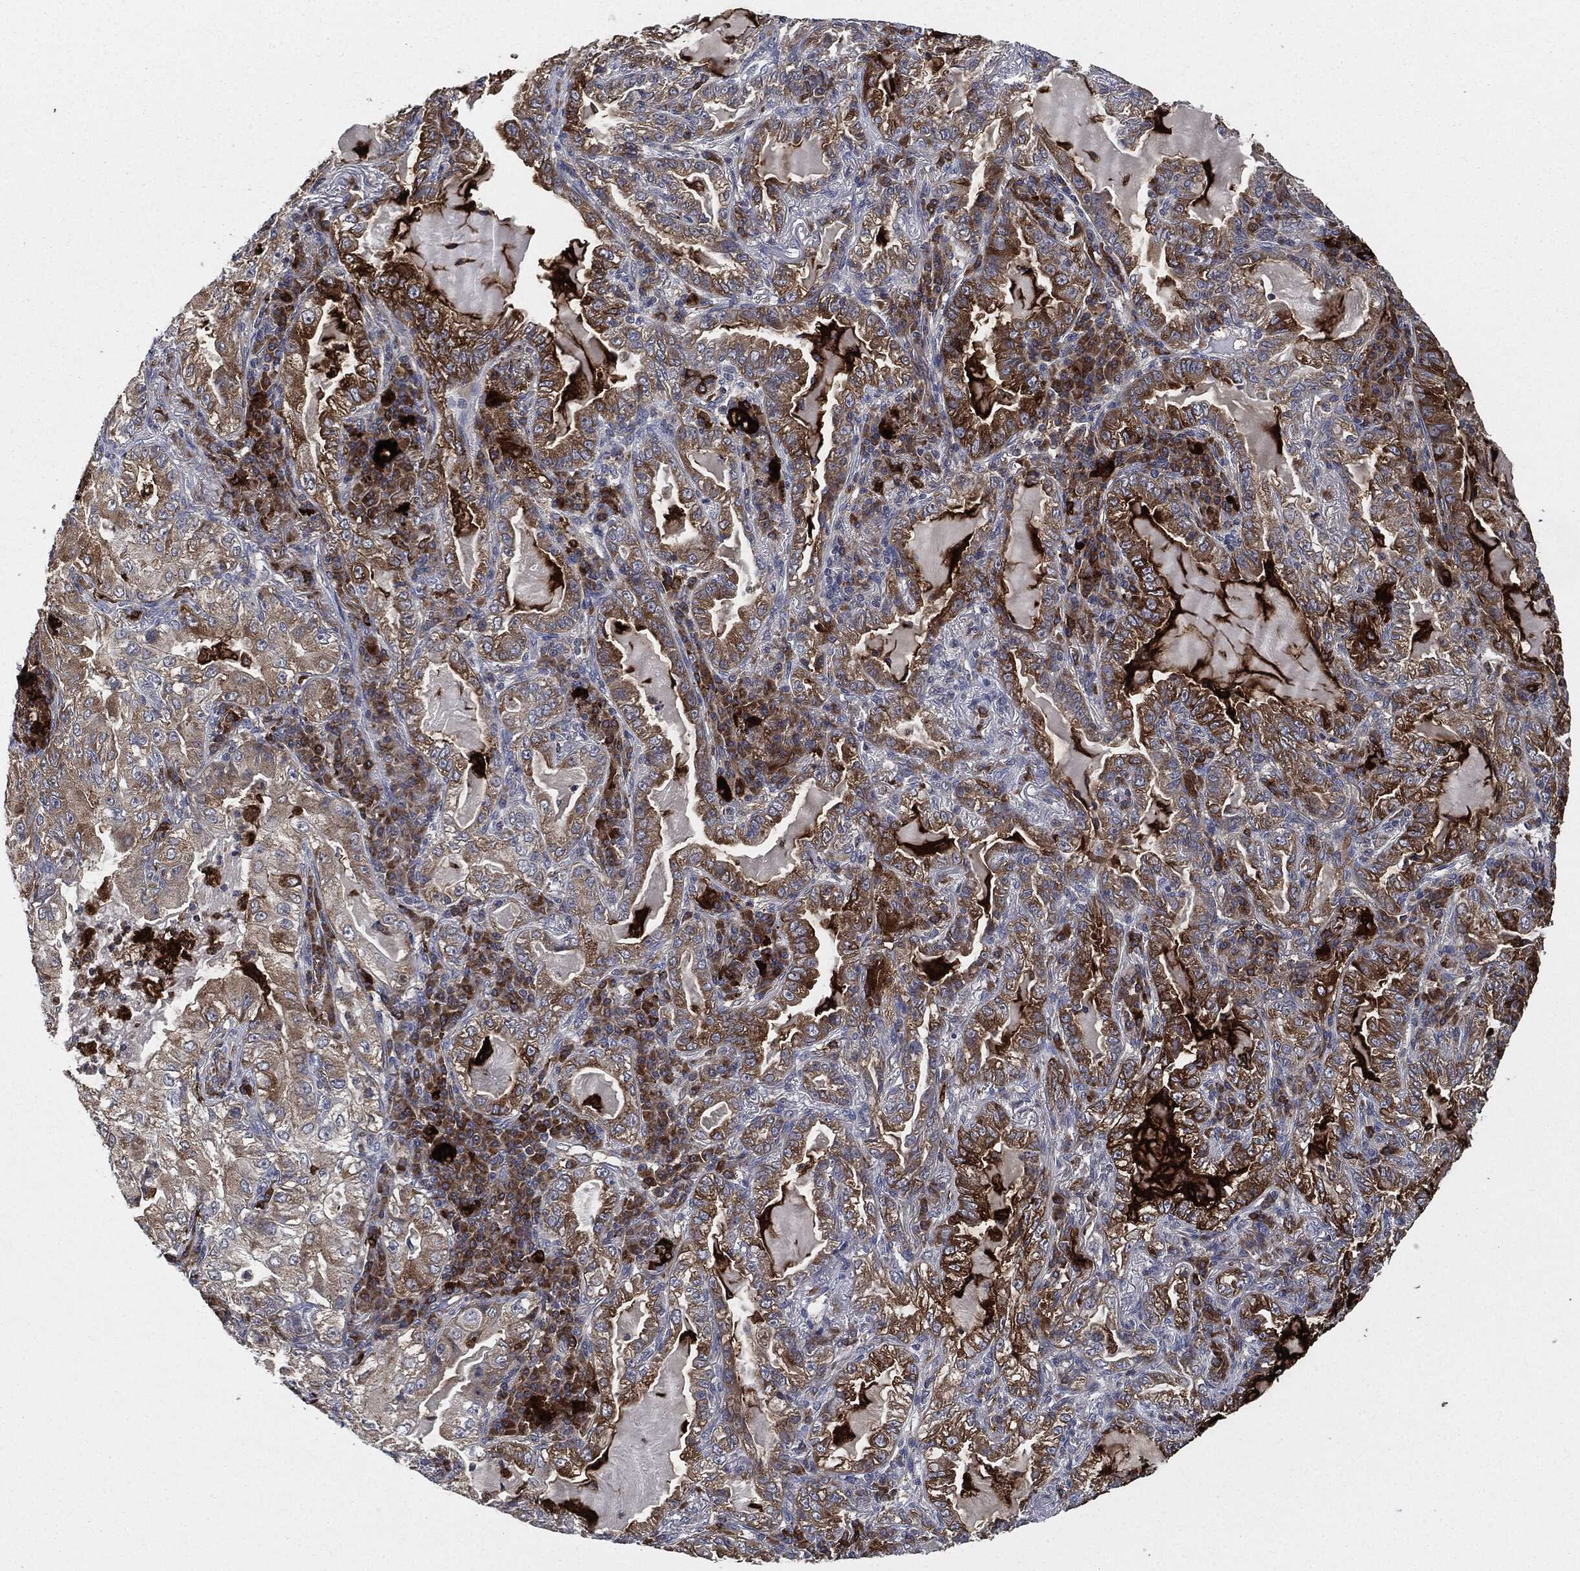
{"staining": {"intensity": "moderate", "quantity": "25%-75%", "location": "cytoplasmic/membranous"}, "tissue": "lung cancer", "cell_type": "Tumor cells", "image_type": "cancer", "snomed": [{"axis": "morphology", "description": "Adenocarcinoma, NOS"}, {"axis": "topography", "description": "Lung"}], "caption": "Immunohistochemical staining of human lung cancer (adenocarcinoma) reveals moderate cytoplasmic/membranous protein positivity in about 25%-75% of tumor cells.", "gene": "TMEM11", "patient": {"sex": "female", "age": 73}}